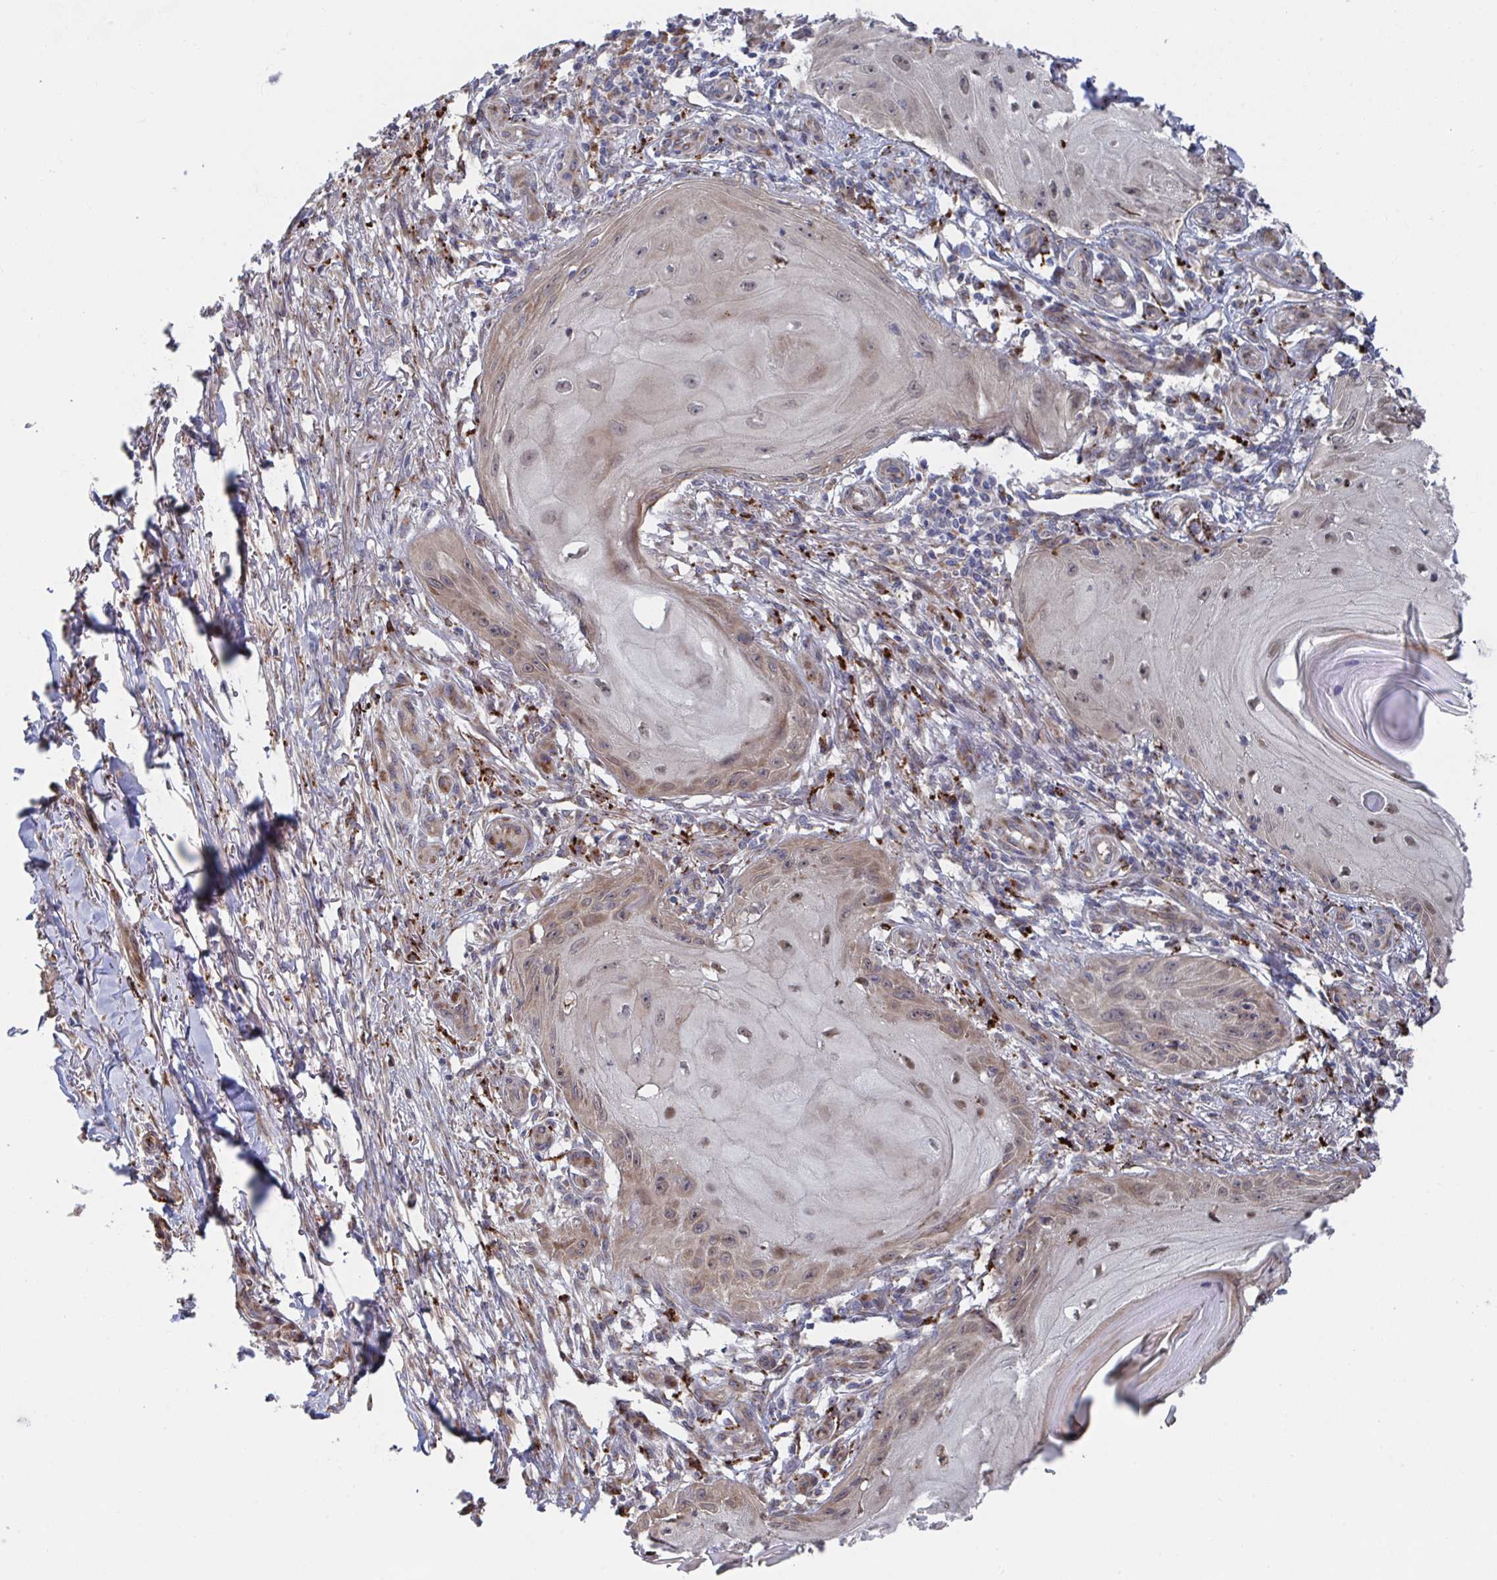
{"staining": {"intensity": "moderate", "quantity": "25%-75%", "location": "cytoplasmic/membranous,nuclear"}, "tissue": "skin cancer", "cell_type": "Tumor cells", "image_type": "cancer", "snomed": [{"axis": "morphology", "description": "Squamous cell carcinoma, NOS"}, {"axis": "topography", "description": "Skin"}], "caption": "Human skin squamous cell carcinoma stained for a protein (brown) demonstrates moderate cytoplasmic/membranous and nuclear positive positivity in approximately 25%-75% of tumor cells.", "gene": "FJX1", "patient": {"sex": "female", "age": 77}}